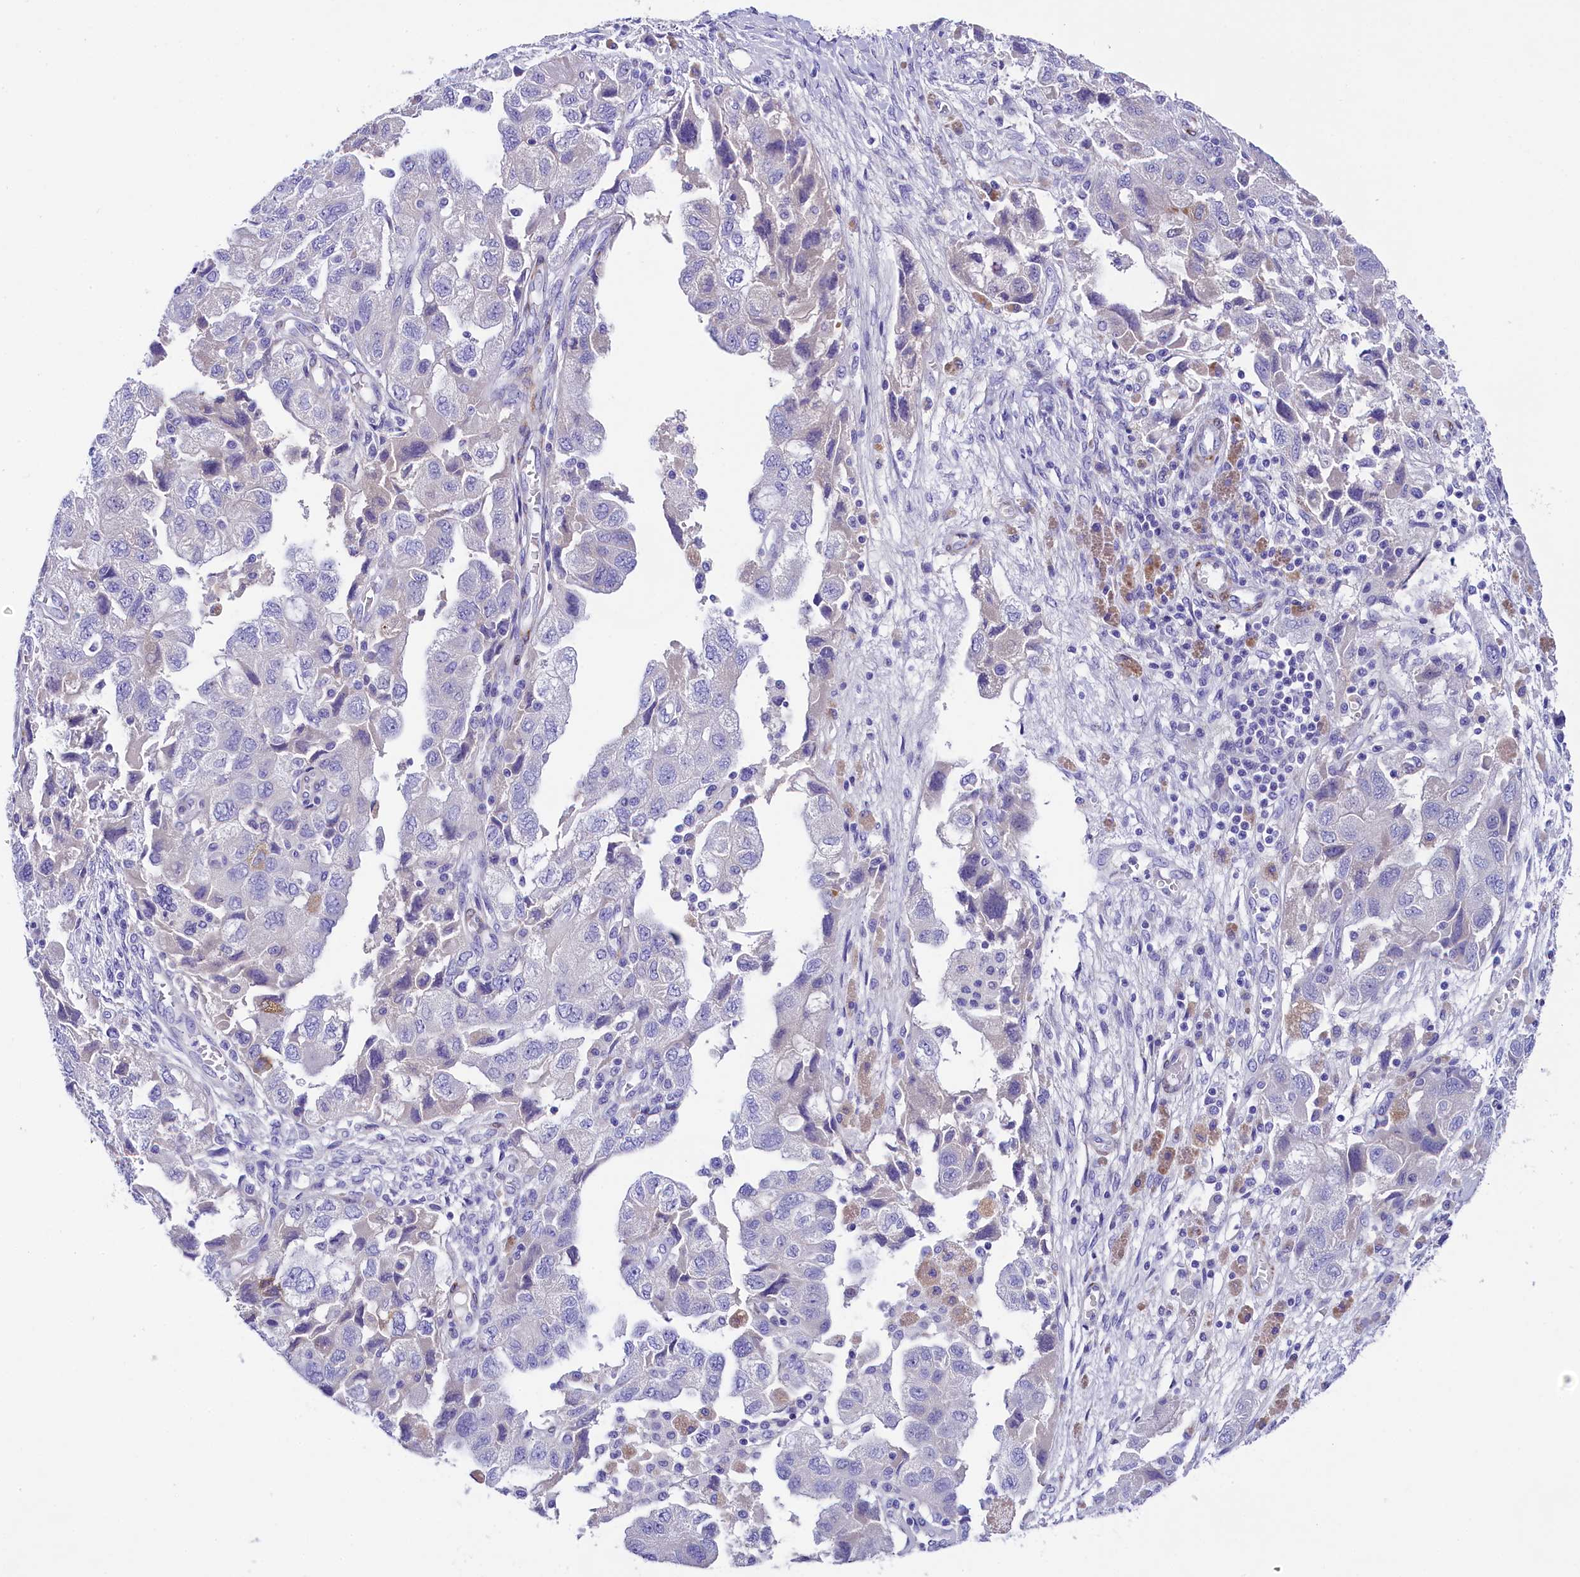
{"staining": {"intensity": "negative", "quantity": "none", "location": "none"}, "tissue": "ovarian cancer", "cell_type": "Tumor cells", "image_type": "cancer", "snomed": [{"axis": "morphology", "description": "Carcinoma, NOS"}, {"axis": "morphology", "description": "Cystadenocarcinoma, serous, NOS"}, {"axis": "topography", "description": "Ovary"}], "caption": "The image demonstrates no significant positivity in tumor cells of ovarian cancer (serous cystadenocarcinoma).", "gene": "SOD3", "patient": {"sex": "female", "age": 69}}